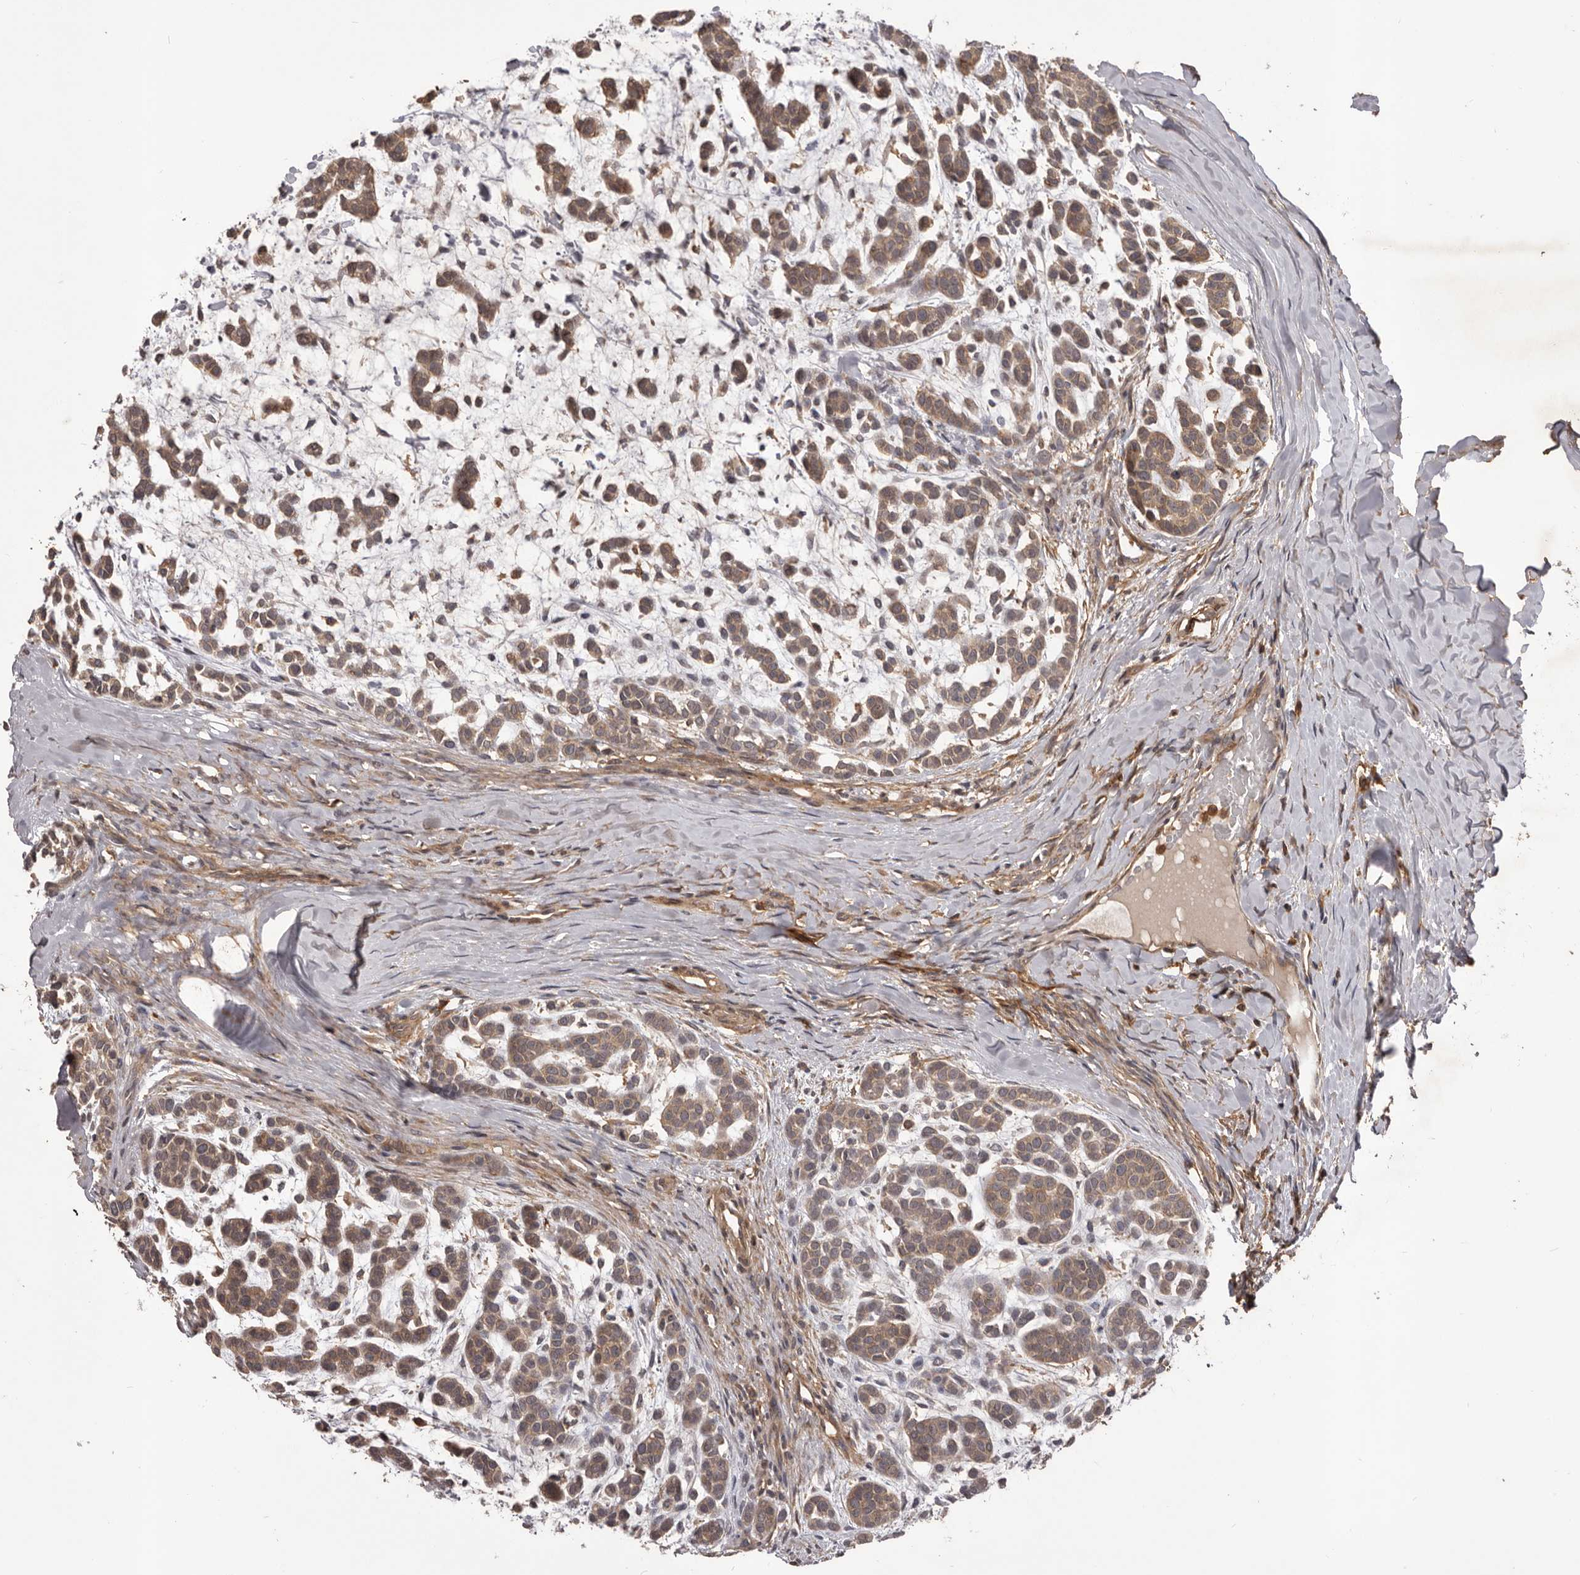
{"staining": {"intensity": "moderate", "quantity": ">75%", "location": "cytoplasmic/membranous"}, "tissue": "head and neck cancer", "cell_type": "Tumor cells", "image_type": "cancer", "snomed": [{"axis": "morphology", "description": "Adenocarcinoma, NOS"}, {"axis": "morphology", "description": "Adenoma, NOS"}, {"axis": "topography", "description": "Head-Neck"}], "caption": "About >75% of tumor cells in head and neck cancer show moderate cytoplasmic/membranous protein expression as visualized by brown immunohistochemical staining.", "gene": "GLIPR2", "patient": {"sex": "female", "age": 55}}